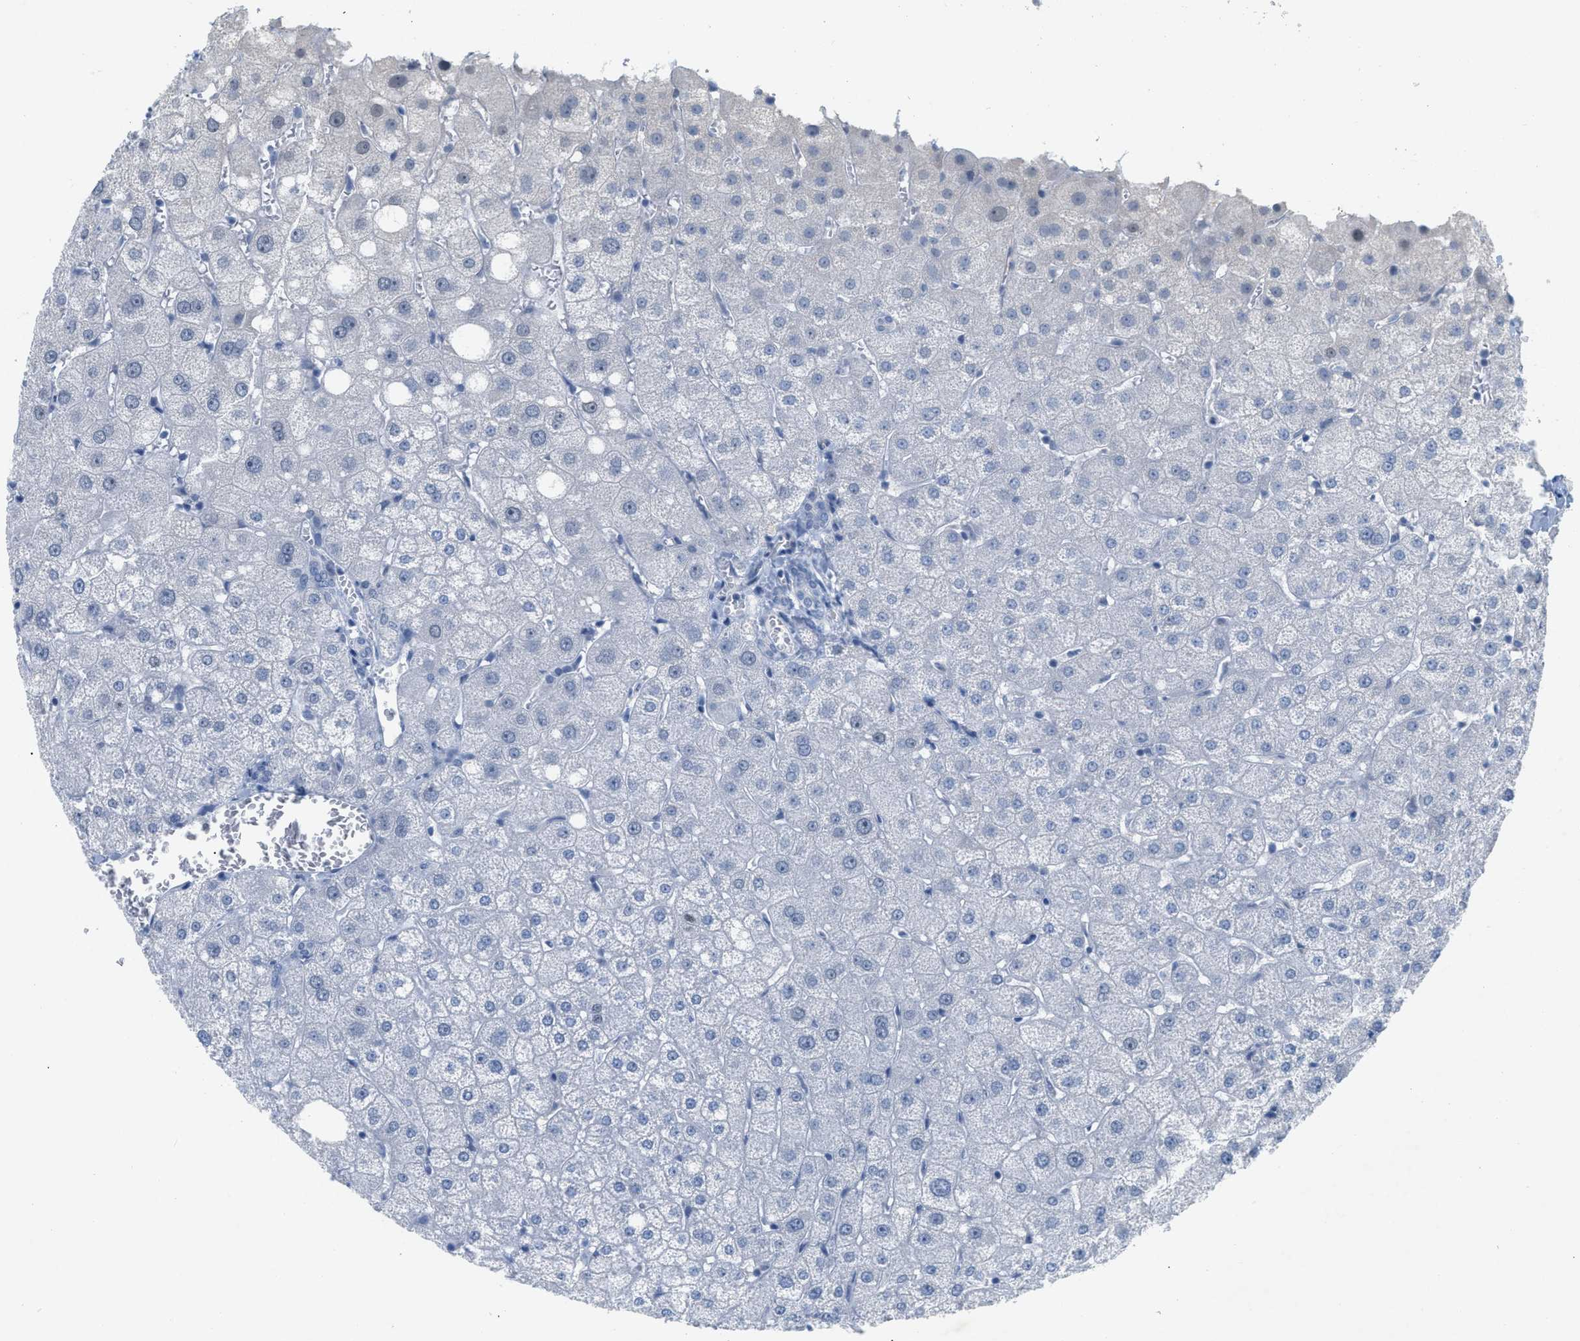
{"staining": {"intensity": "negative", "quantity": "none", "location": "none"}, "tissue": "liver", "cell_type": "Cholangiocytes", "image_type": "normal", "snomed": [{"axis": "morphology", "description": "Normal tissue, NOS"}, {"axis": "topography", "description": "Liver"}], "caption": "Cholangiocytes show no significant protein staining in normal liver. Nuclei are stained in blue.", "gene": "HLTF", "patient": {"sex": "male", "age": 73}}